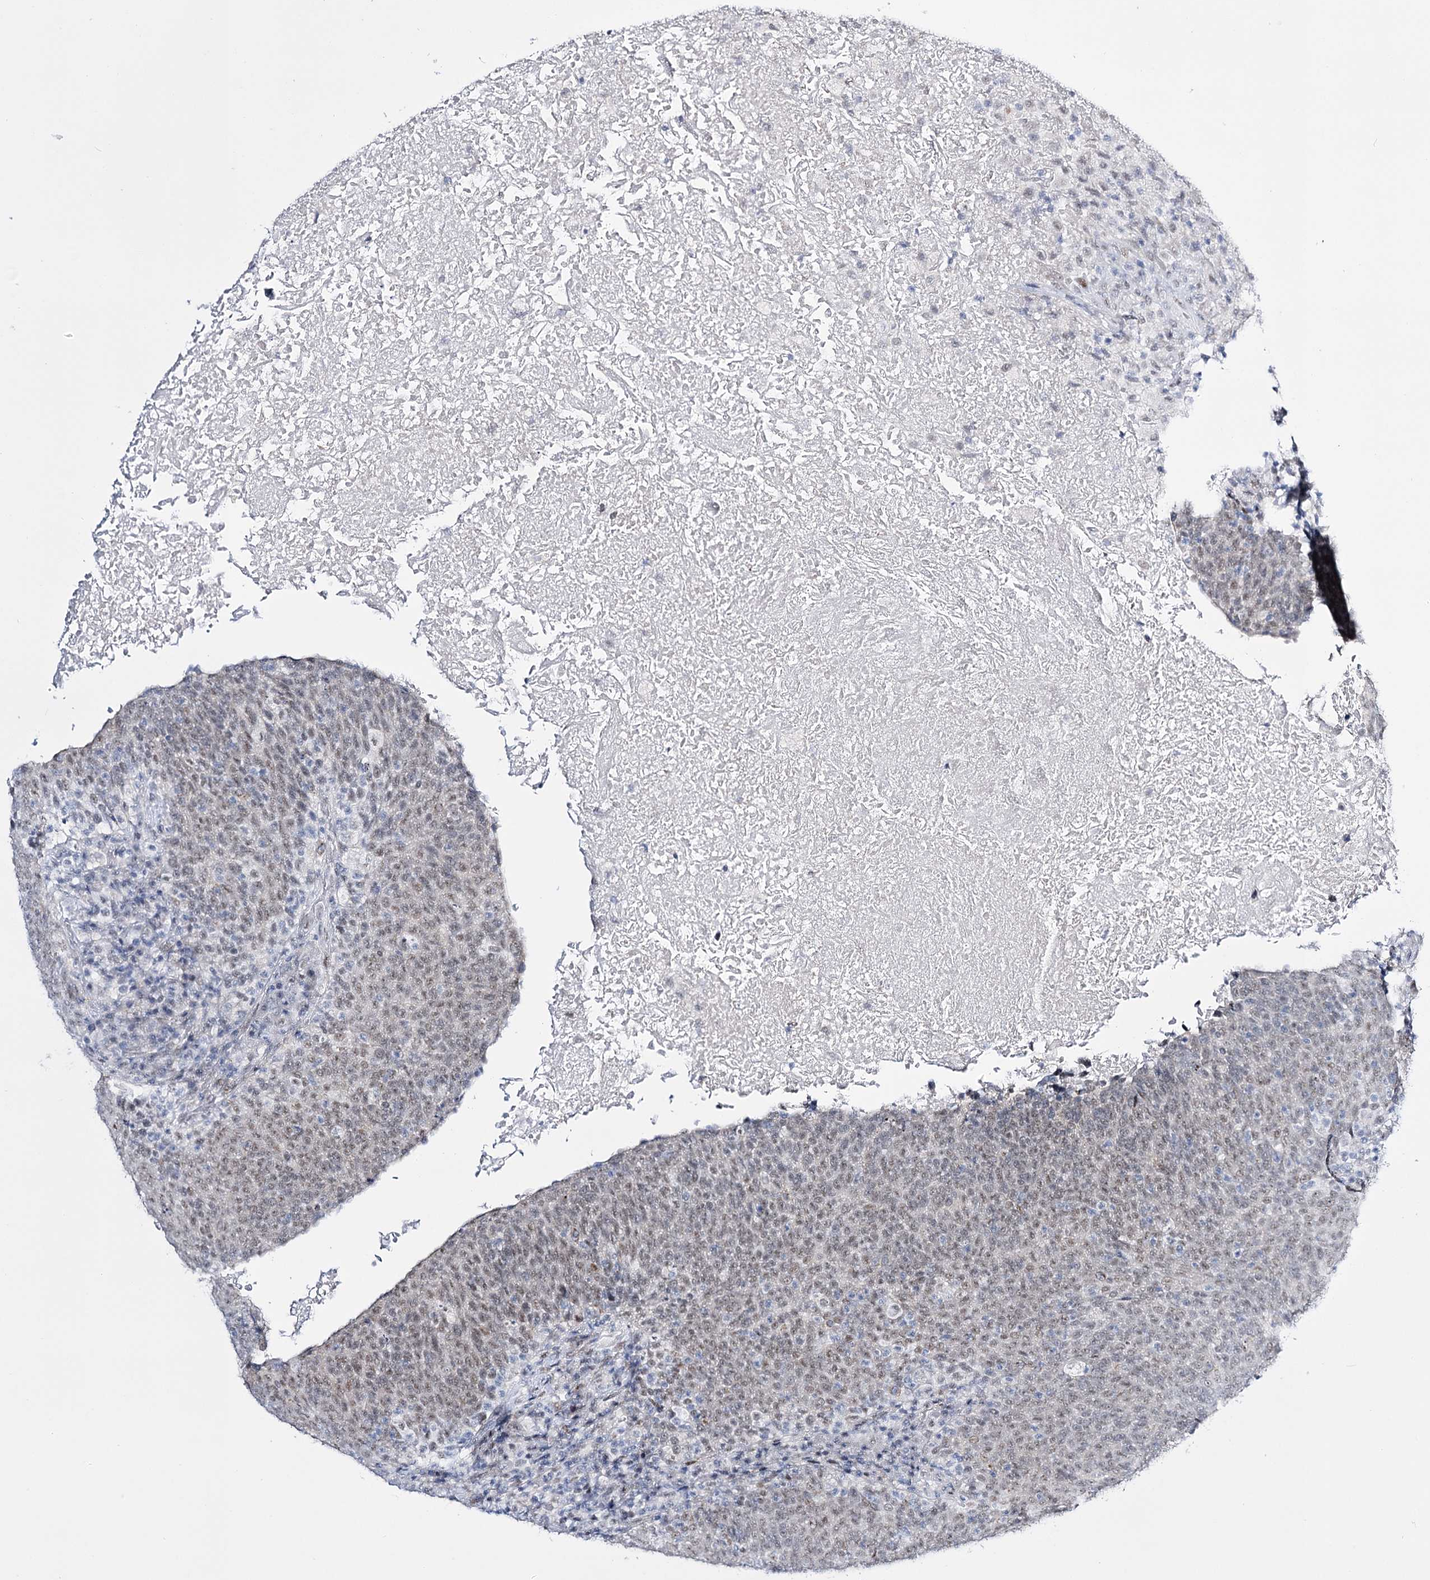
{"staining": {"intensity": "weak", "quantity": ">75%", "location": "nuclear"}, "tissue": "head and neck cancer", "cell_type": "Tumor cells", "image_type": "cancer", "snomed": [{"axis": "morphology", "description": "Squamous cell carcinoma, NOS"}, {"axis": "morphology", "description": "Squamous cell carcinoma, metastatic, NOS"}, {"axis": "topography", "description": "Lymph node"}, {"axis": "topography", "description": "Head-Neck"}], "caption": "Immunohistochemistry of head and neck squamous cell carcinoma demonstrates low levels of weak nuclear positivity in about >75% of tumor cells. Nuclei are stained in blue.", "gene": "RBM15B", "patient": {"sex": "male", "age": 62}}